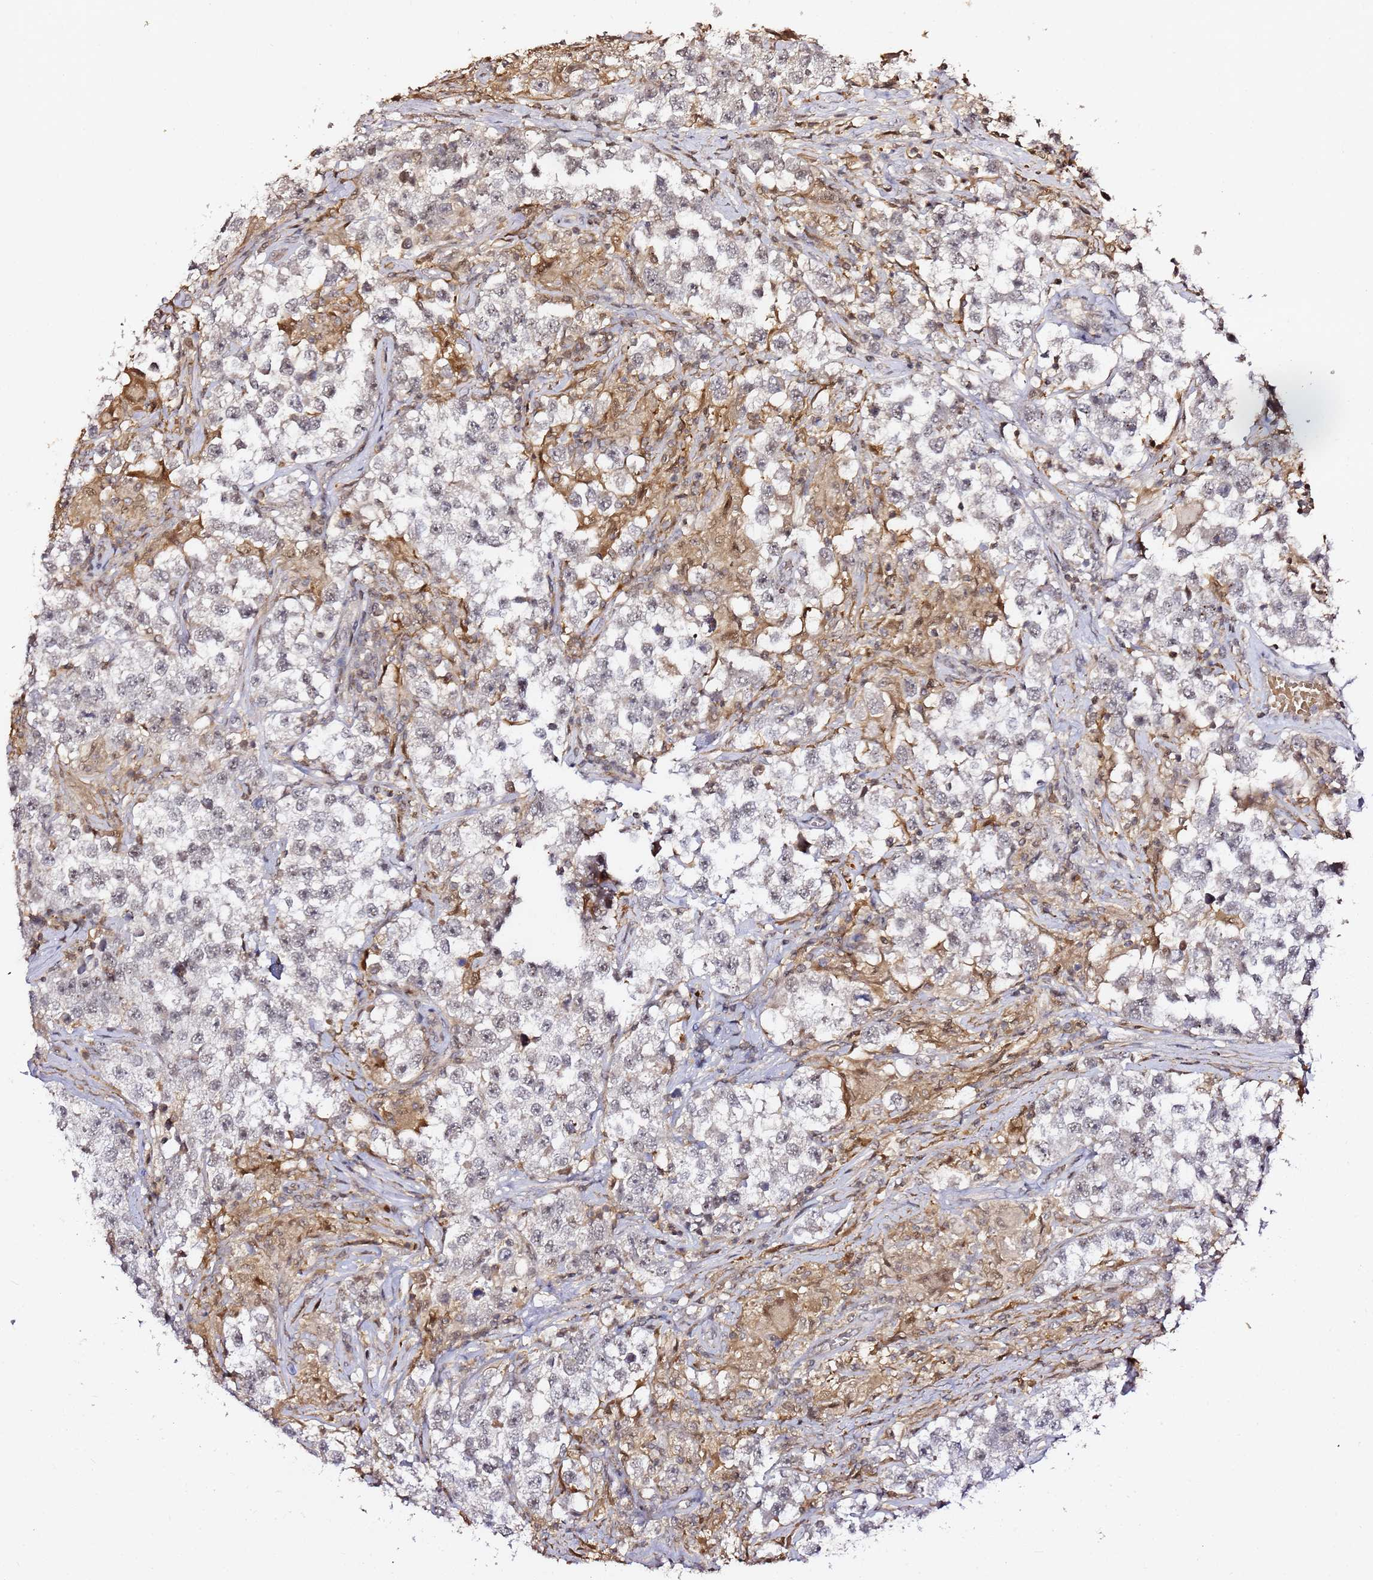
{"staining": {"intensity": "weak", "quantity": "25%-75%", "location": "nuclear"}, "tissue": "testis cancer", "cell_type": "Tumor cells", "image_type": "cancer", "snomed": [{"axis": "morphology", "description": "Seminoma, NOS"}, {"axis": "topography", "description": "Testis"}], "caption": "The image shows staining of testis seminoma, revealing weak nuclear protein expression (brown color) within tumor cells.", "gene": "OR5V1", "patient": {"sex": "male", "age": 46}}